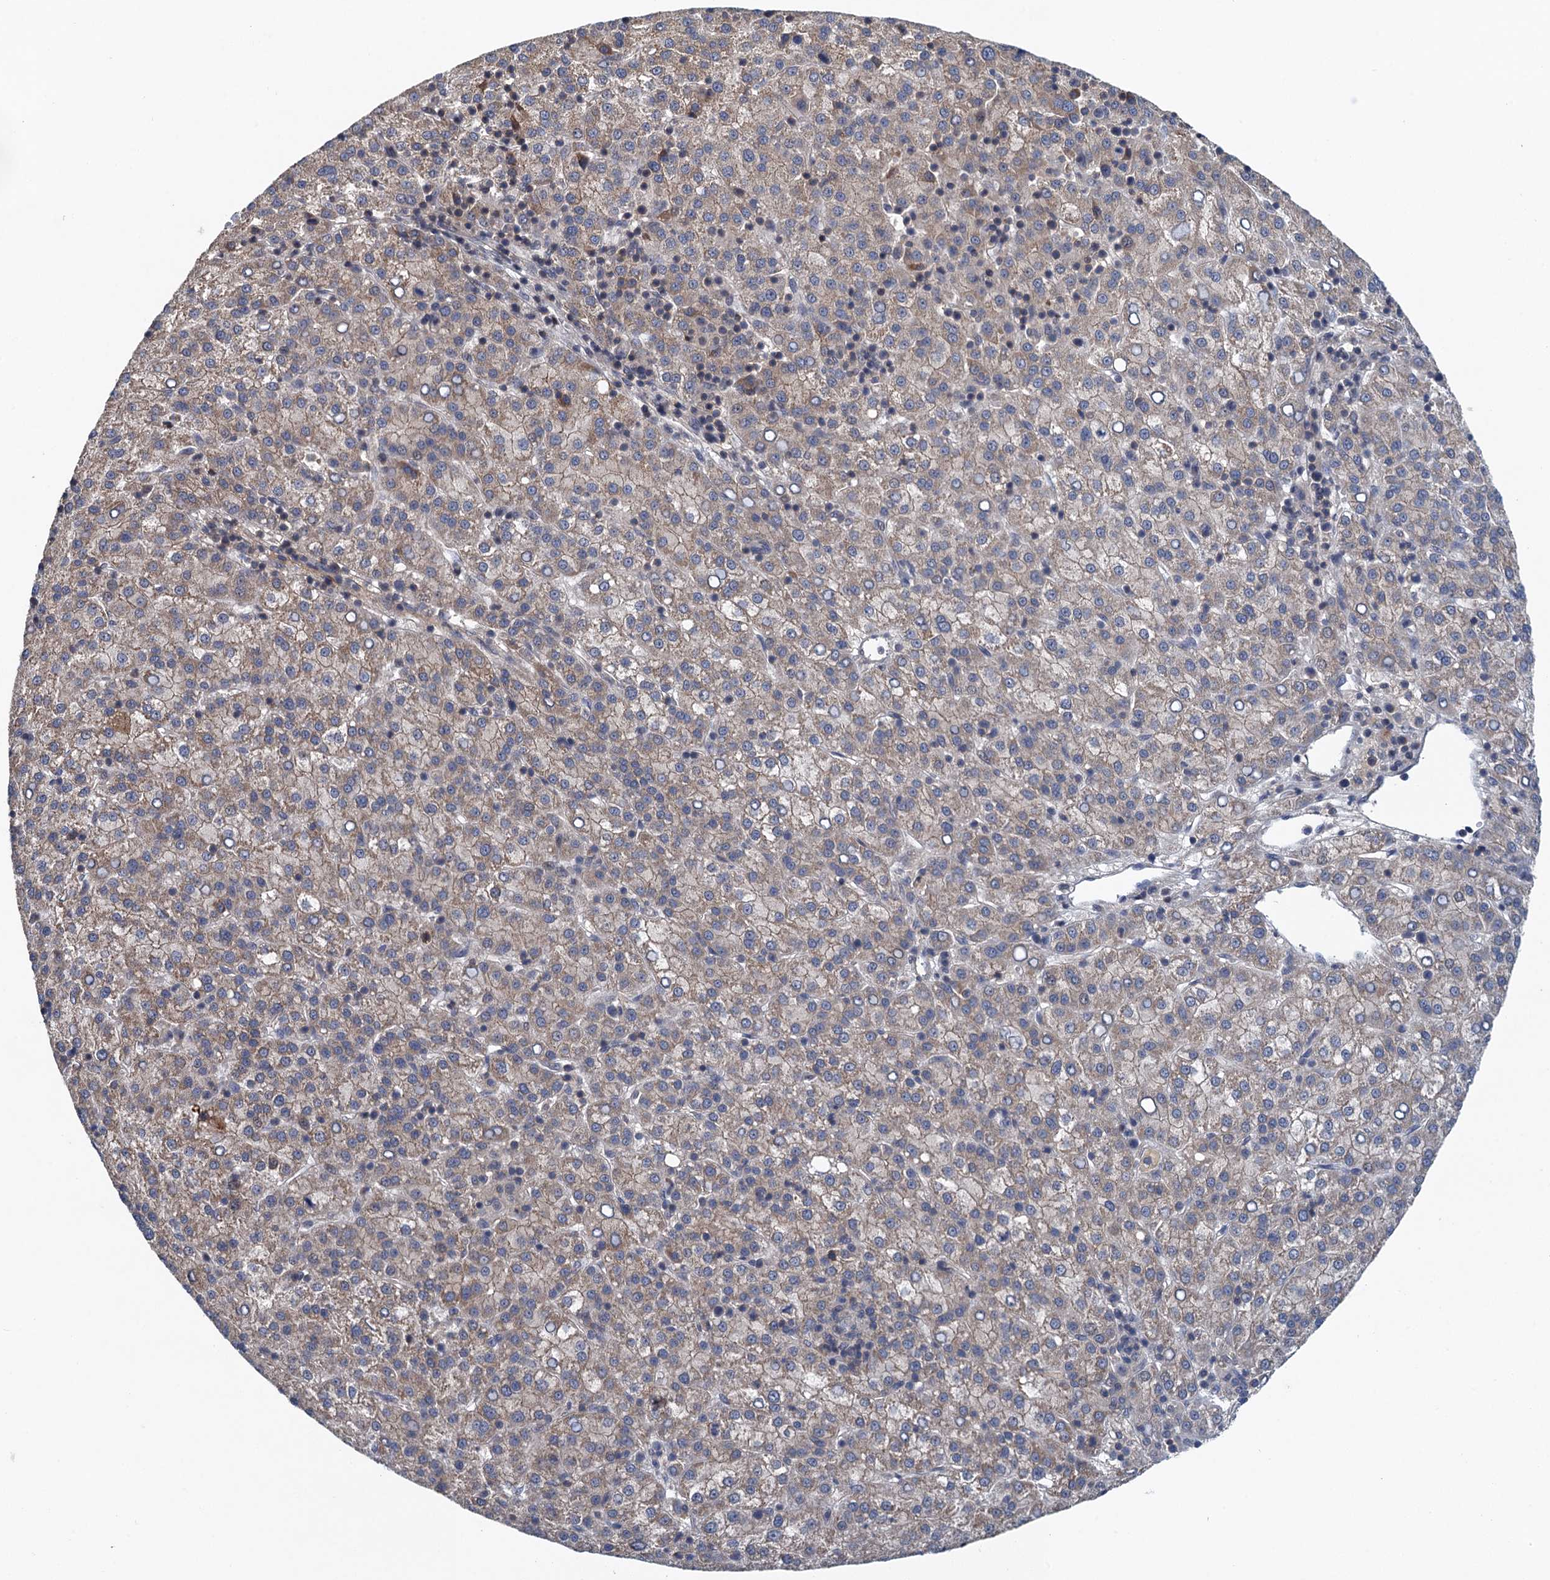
{"staining": {"intensity": "moderate", "quantity": "25%-75%", "location": "cytoplasmic/membranous"}, "tissue": "liver cancer", "cell_type": "Tumor cells", "image_type": "cancer", "snomed": [{"axis": "morphology", "description": "Carcinoma, Hepatocellular, NOS"}, {"axis": "topography", "description": "Liver"}], "caption": "DAB (3,3'-diaminobenzidine) immunohistochemical staining of human liver cancer (hepatocellular carcinoma) demonstrates moderate cytoplasmic/membranous protein staining in about 25%-75% of tumor cells.", "gene": "MDM1", "patient": {"sex": "female", "age": 58}}